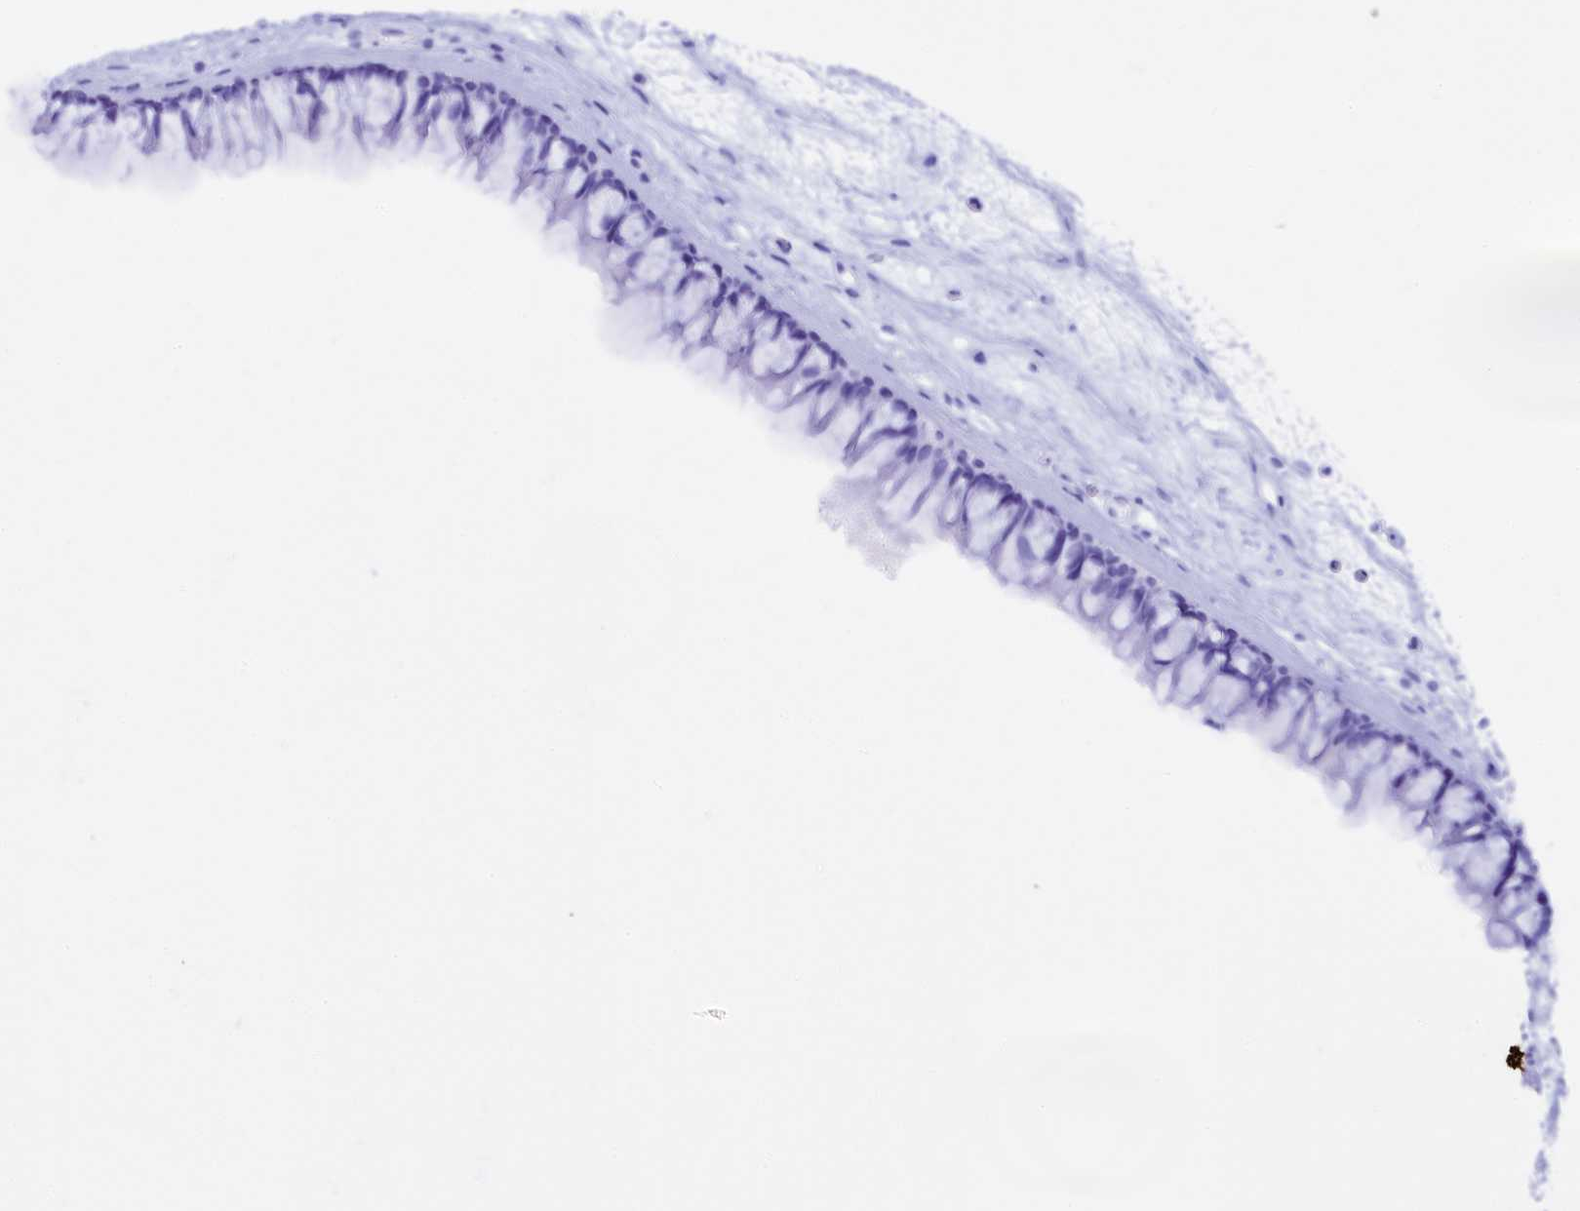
{"staining": {"intensity": "negative", "quantity": "none", "location": "none"}, "tissue": "nasopharynx", "cell_type": "Respiratory epithelial cells", "image_type": "normal", "snomed": [{"axis": "morphology", "description": "Normal tissue, NOS"}, {"axis": "morphology", "description": "Inflammation, NOS"}, {"axis": "morphology", "description": "Malignant melanoma, Metastatic site"}, {"axis": "topography", "description": "Nasopharynx"}], "caption": "This is an immunohistochemistry micrograph of normal nasopharynx. There is no positivity in respiratory epithelial cells.", "gene": "ZSWIM4", "patient": {"sex": "male", "age": 70}}